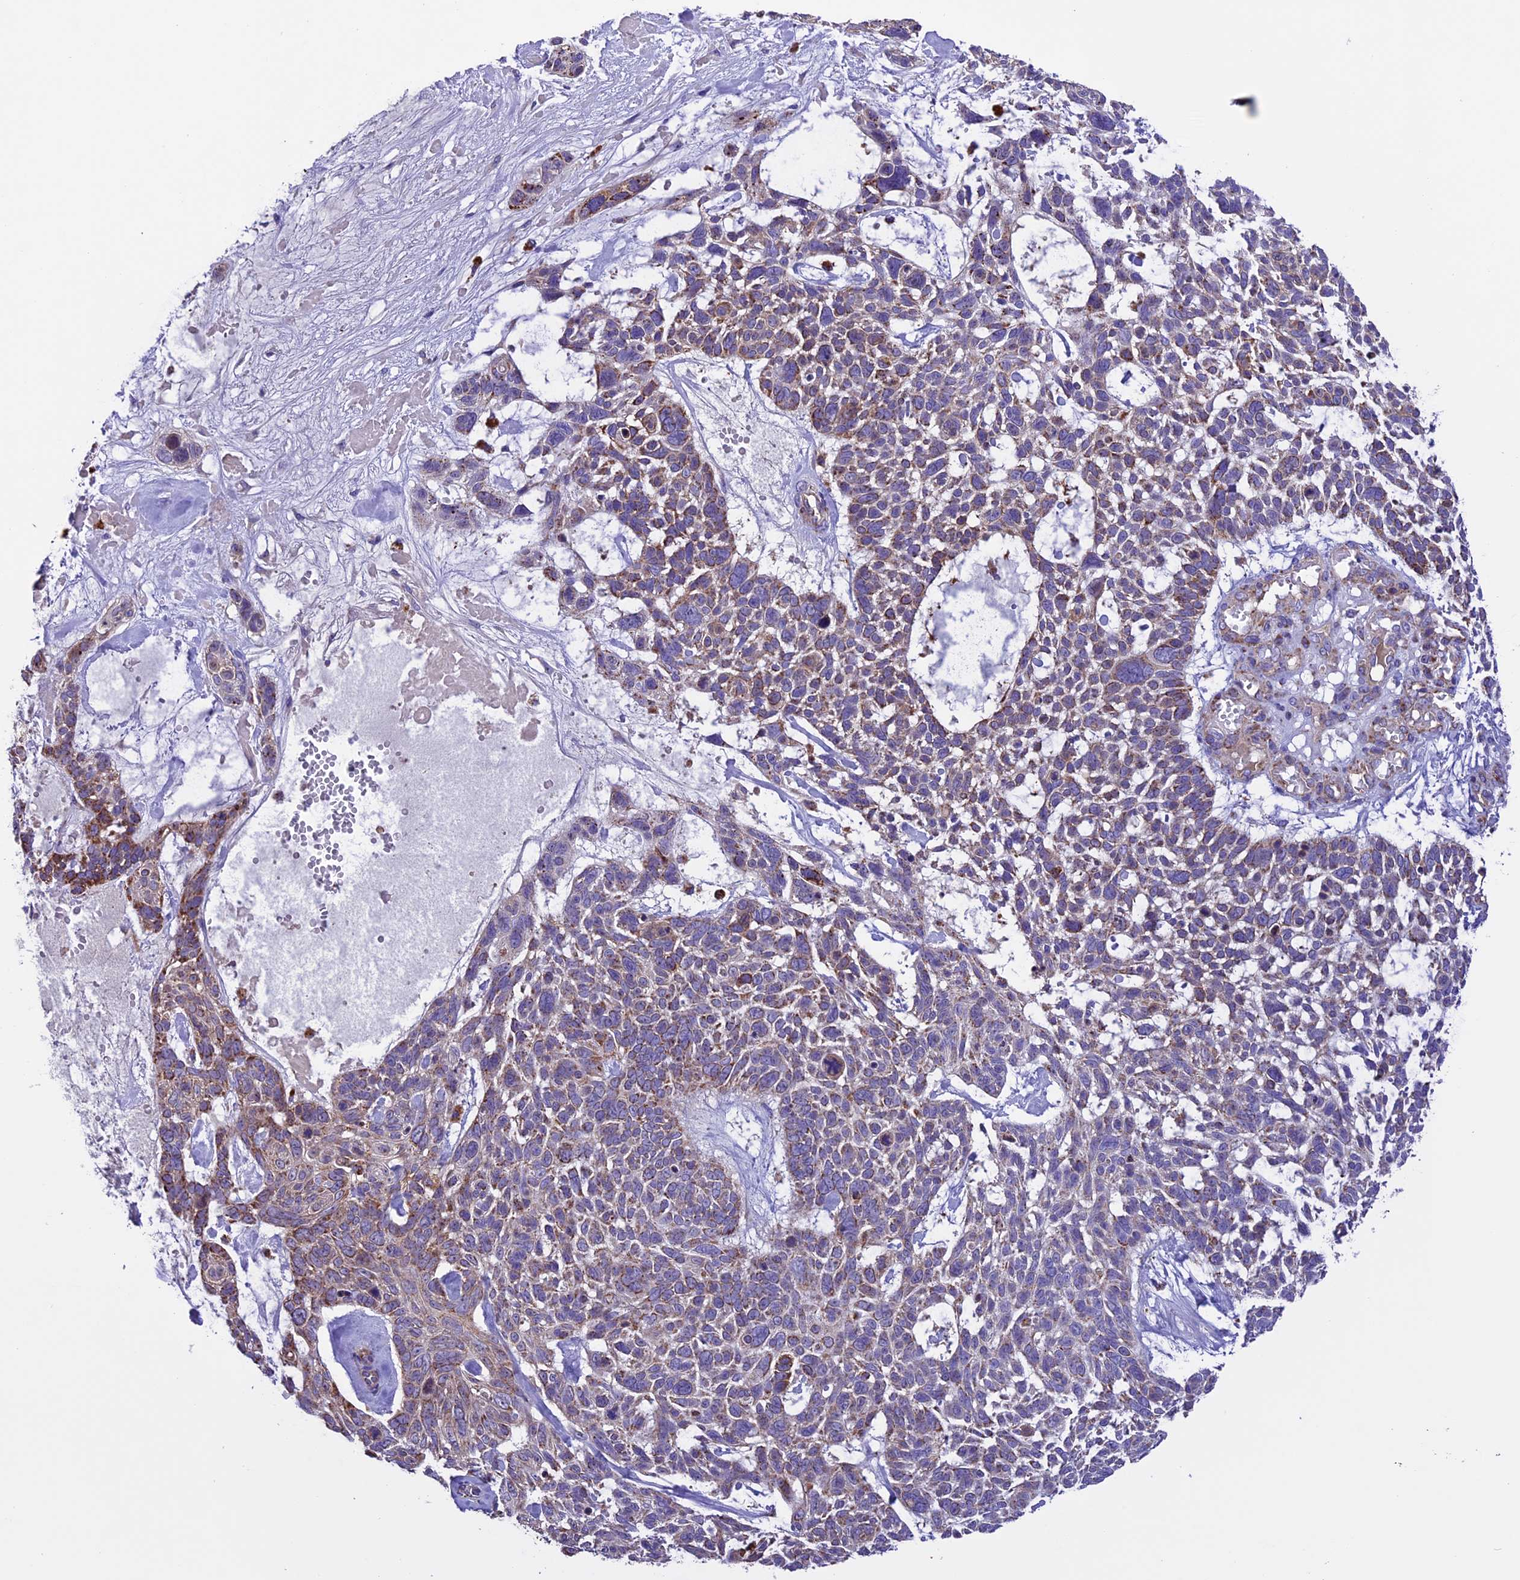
{"staining": {"intensity": "weak", "quantity": ">75%", "location": "cytoplasmic/membranous"}, "tissue": "skin cancer", "cell_type": "Tumor cells", "image_type": "cancer", "snomed": [{"axis": "morphology", "description": "Basal cell carcinoma"}, {"axis": "topography", "description": "Skin"}], "caption": "Immunohistochemistry (IHC) staining of skin cancer, which demonstrates low levels of weak cytoplasmic/membranous staining in approximately >75% of tumor cells indicating weak cytoplasmic/membranous protein staining. The staining was performed using DAB (brown) for protein detection and nuclei were counterstained in hematoxylin (blue).", "gene": "METTL22", "patient": {"sex": "male", "age": 88}}